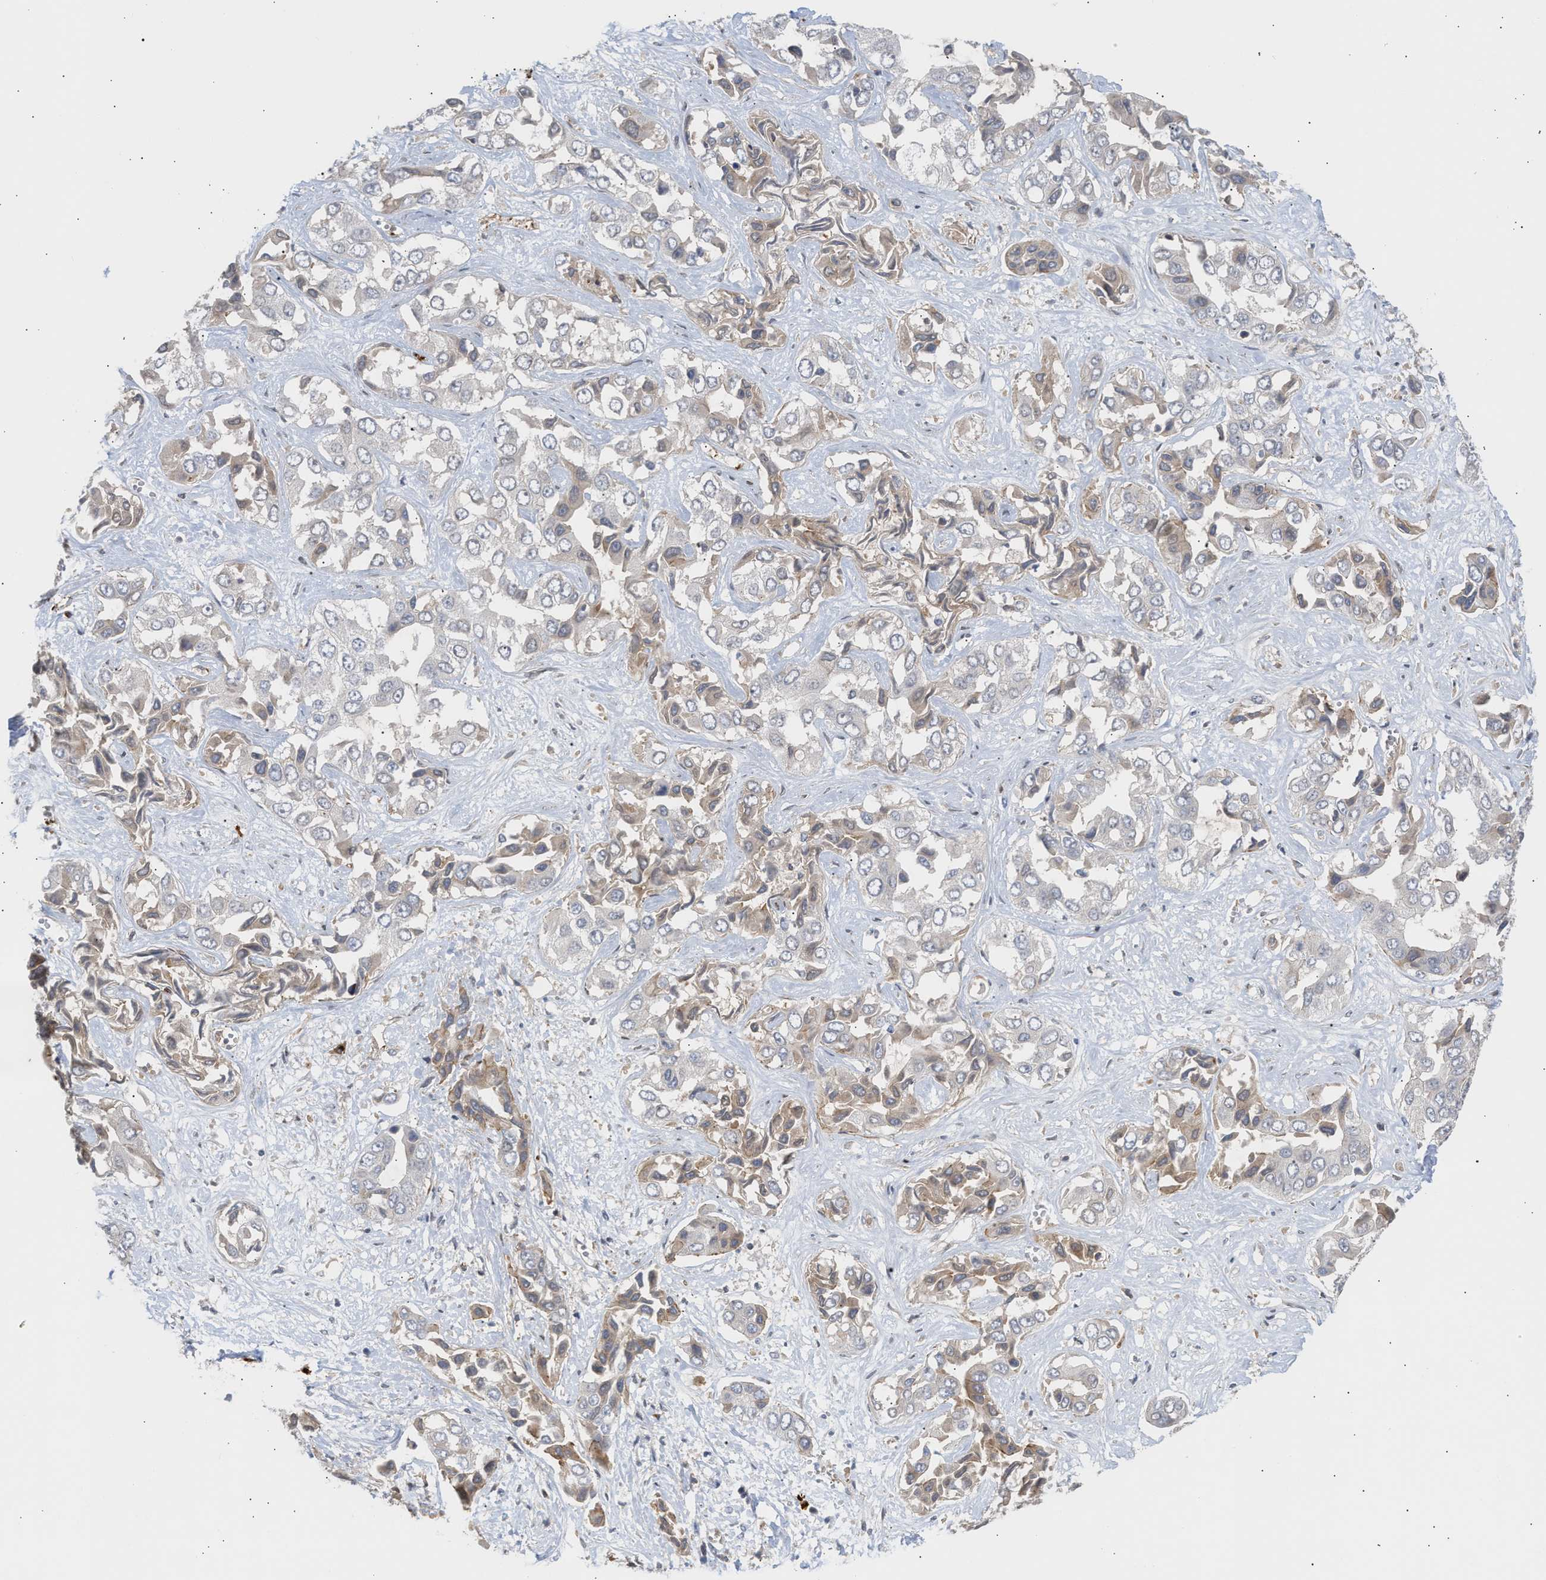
{"staining": {"intensity": "weak", "quantity": "25%-75%", "location": "cytoplasmic/membranous"}, "tissue": "liver cancer", "cell_type": "Tumor cells", "image_type": "cancer", "snomed": [{"axis": "morphology", "description": "Cholangiocarcinoma"}, {"axis": "topography", "description": "Liver"}], "caption": "Liver cancer stained with a brown dye demonstrates weak cytoplasmic/membranous positive staining in about 25%-75% of tumor cells.", "gene": "NUP62", "patient": {"sex": "female", "age": 52}}